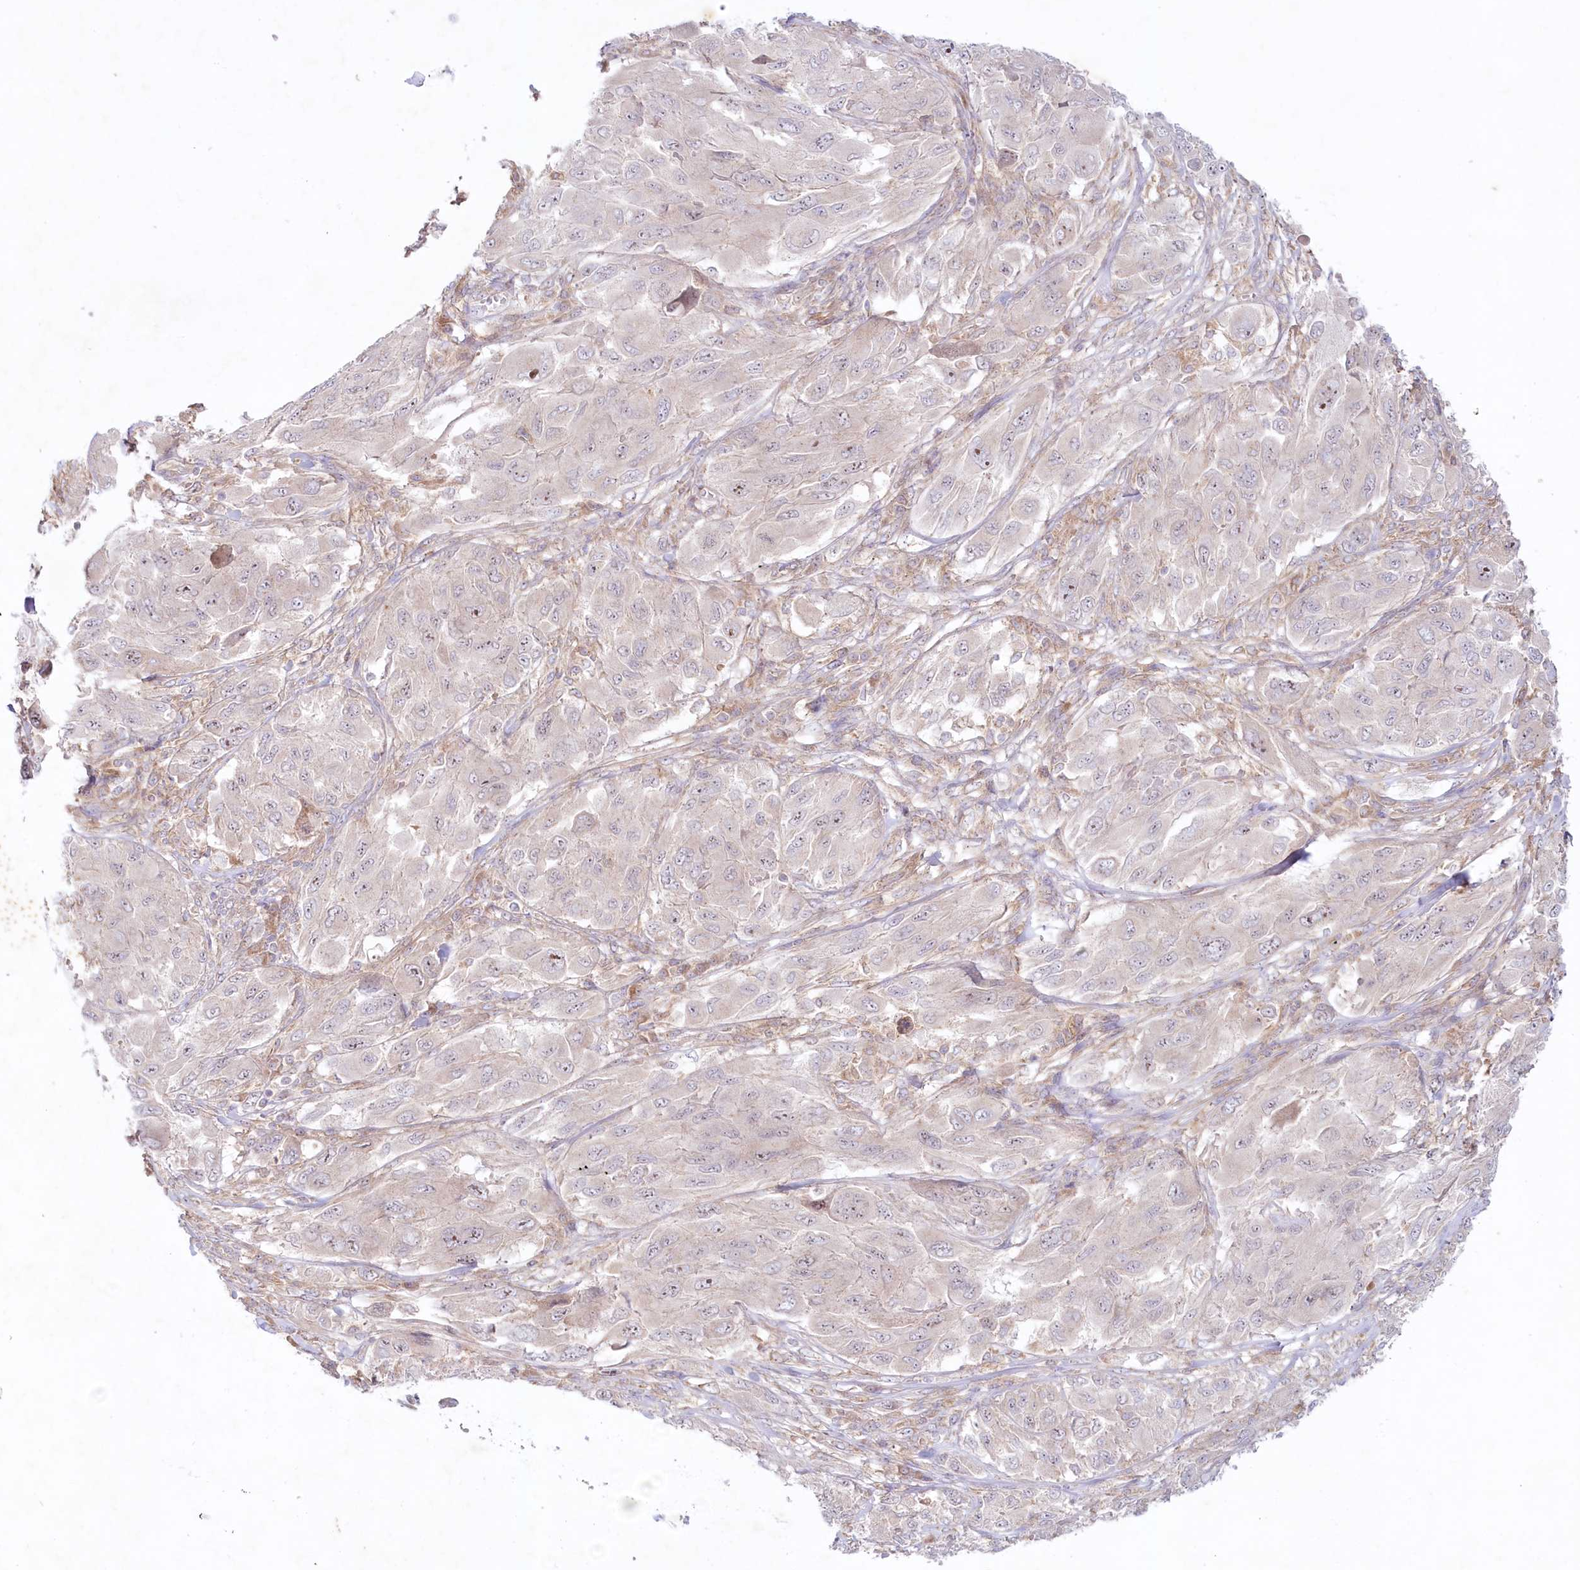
{"staining": {"intensity": "negative", "quantity": "none", "location": "none"}, "tissue": "melanoma", "cell_type": "Tumor cells", "image_type": "cancer", "snomed": [{"axis": "morphology", "description": "Malignant melanoma, NOS"}, {"axis": "topography", "description": "Skin"}], "caption": "Immunohistochemistry (IHC) histopathology image of human melanoma stained for a protein (brown), which reveals no staining in tumor cells. (Brightfield microscopy of DAB IHC at high magnification).", "gene": "TNIP1", "patient": {"sex": "female", "age": 91}}